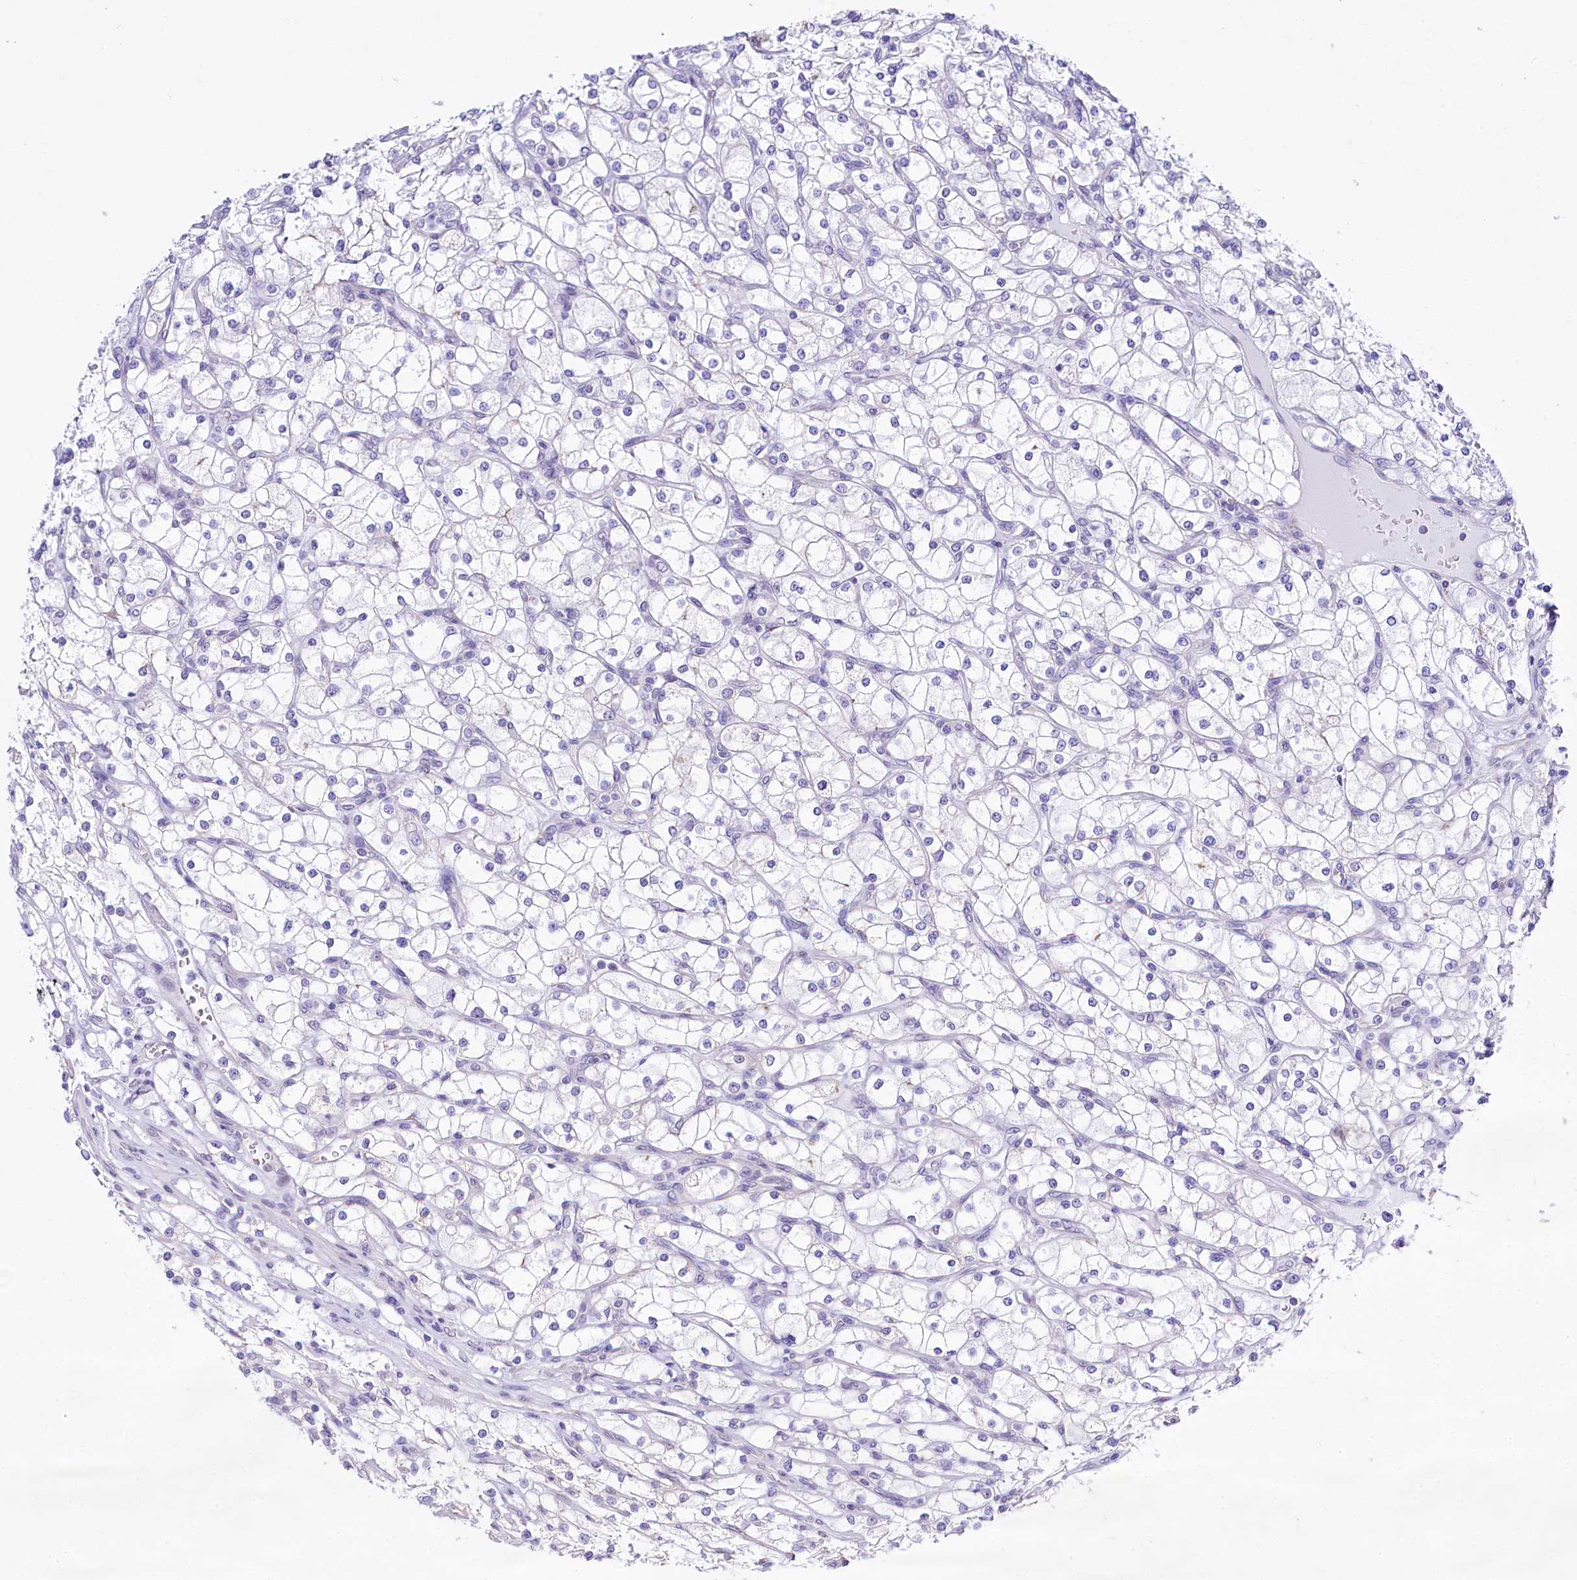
{"staining": {"intensity": "negative", "quantity": "none", "location": "none"}, "tissue": "renal cancer", "cell_type": "Tumor cells", "image_type": "cancer", "snomed": [{"axis": "morphology", "description": "Adenocarcinoma, NOS"}, {"axis": "topography", "description": "Kidney"}], "caption": "Immunohistochemical staining of adenocarcinoma (renal) displays no significant expression in tumor cells.", "gene": "SPATS2", "patient": {"sex": "male", "age": 80}}